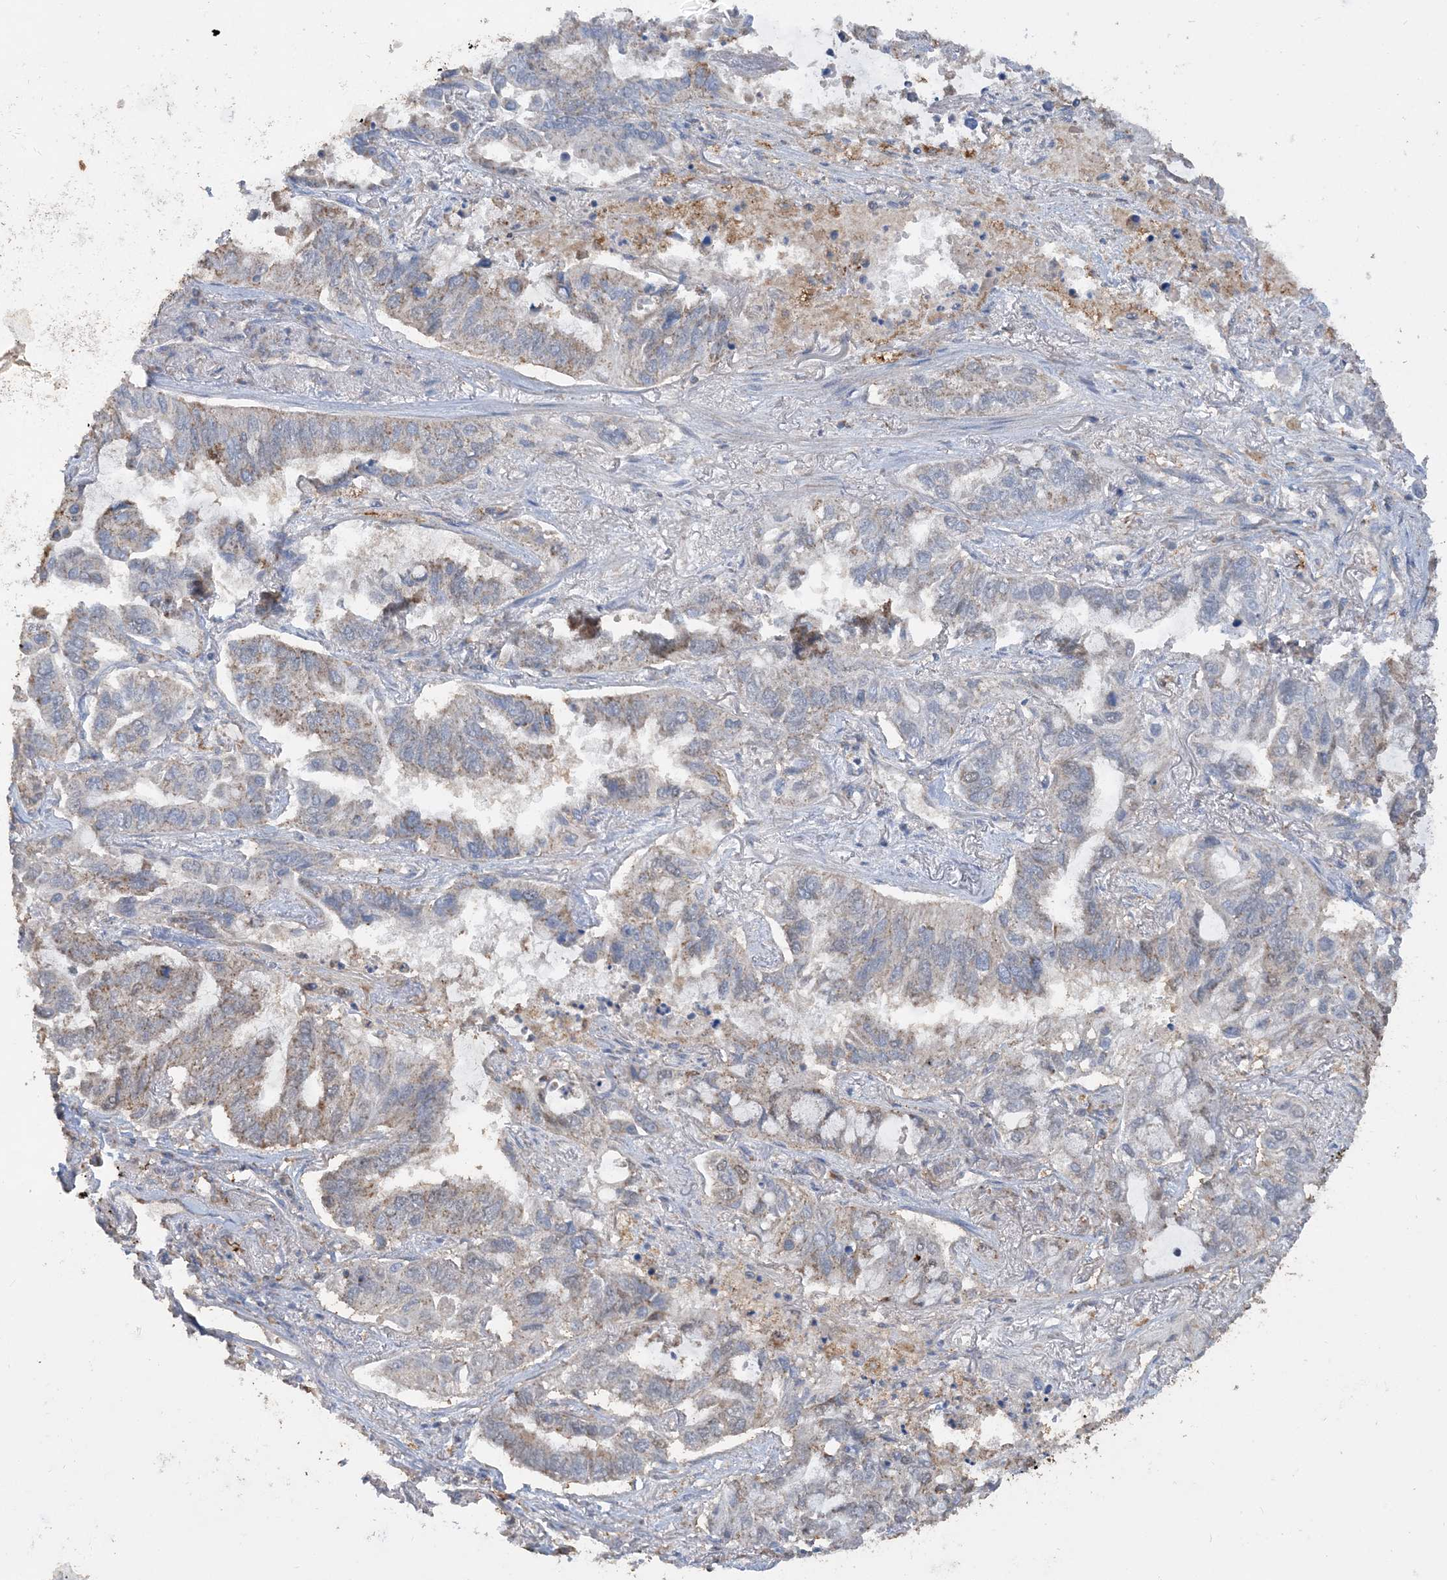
{"staining": {"intensity": "moderate", "quantity": "25%-75%", "location": "cytoplasmic/membranous"}, "tissue": "lung cancer", "cell_type": "Tumor cells", "image_type": "cancer", "snomed": [{"axis": "morphology", "description": "Adenocarcinoma, NOS"}, {"axis": "topography", "description": "Lung"}], "caption": "Immunohistochemical staining of human adenocarcinoma (lung) reveals medium levels of moderate cytoplasmic/membranous positivity in approximately 25%-75% of tumor cells. The staining was performed using DAB (3,3'-diaminobenzidine), with brown indicating positive protein expression. Nuclei are stained blue with hematoxylin.", "gene": "SFMBT2", "patient": {"sex": "male", "age": 64}}